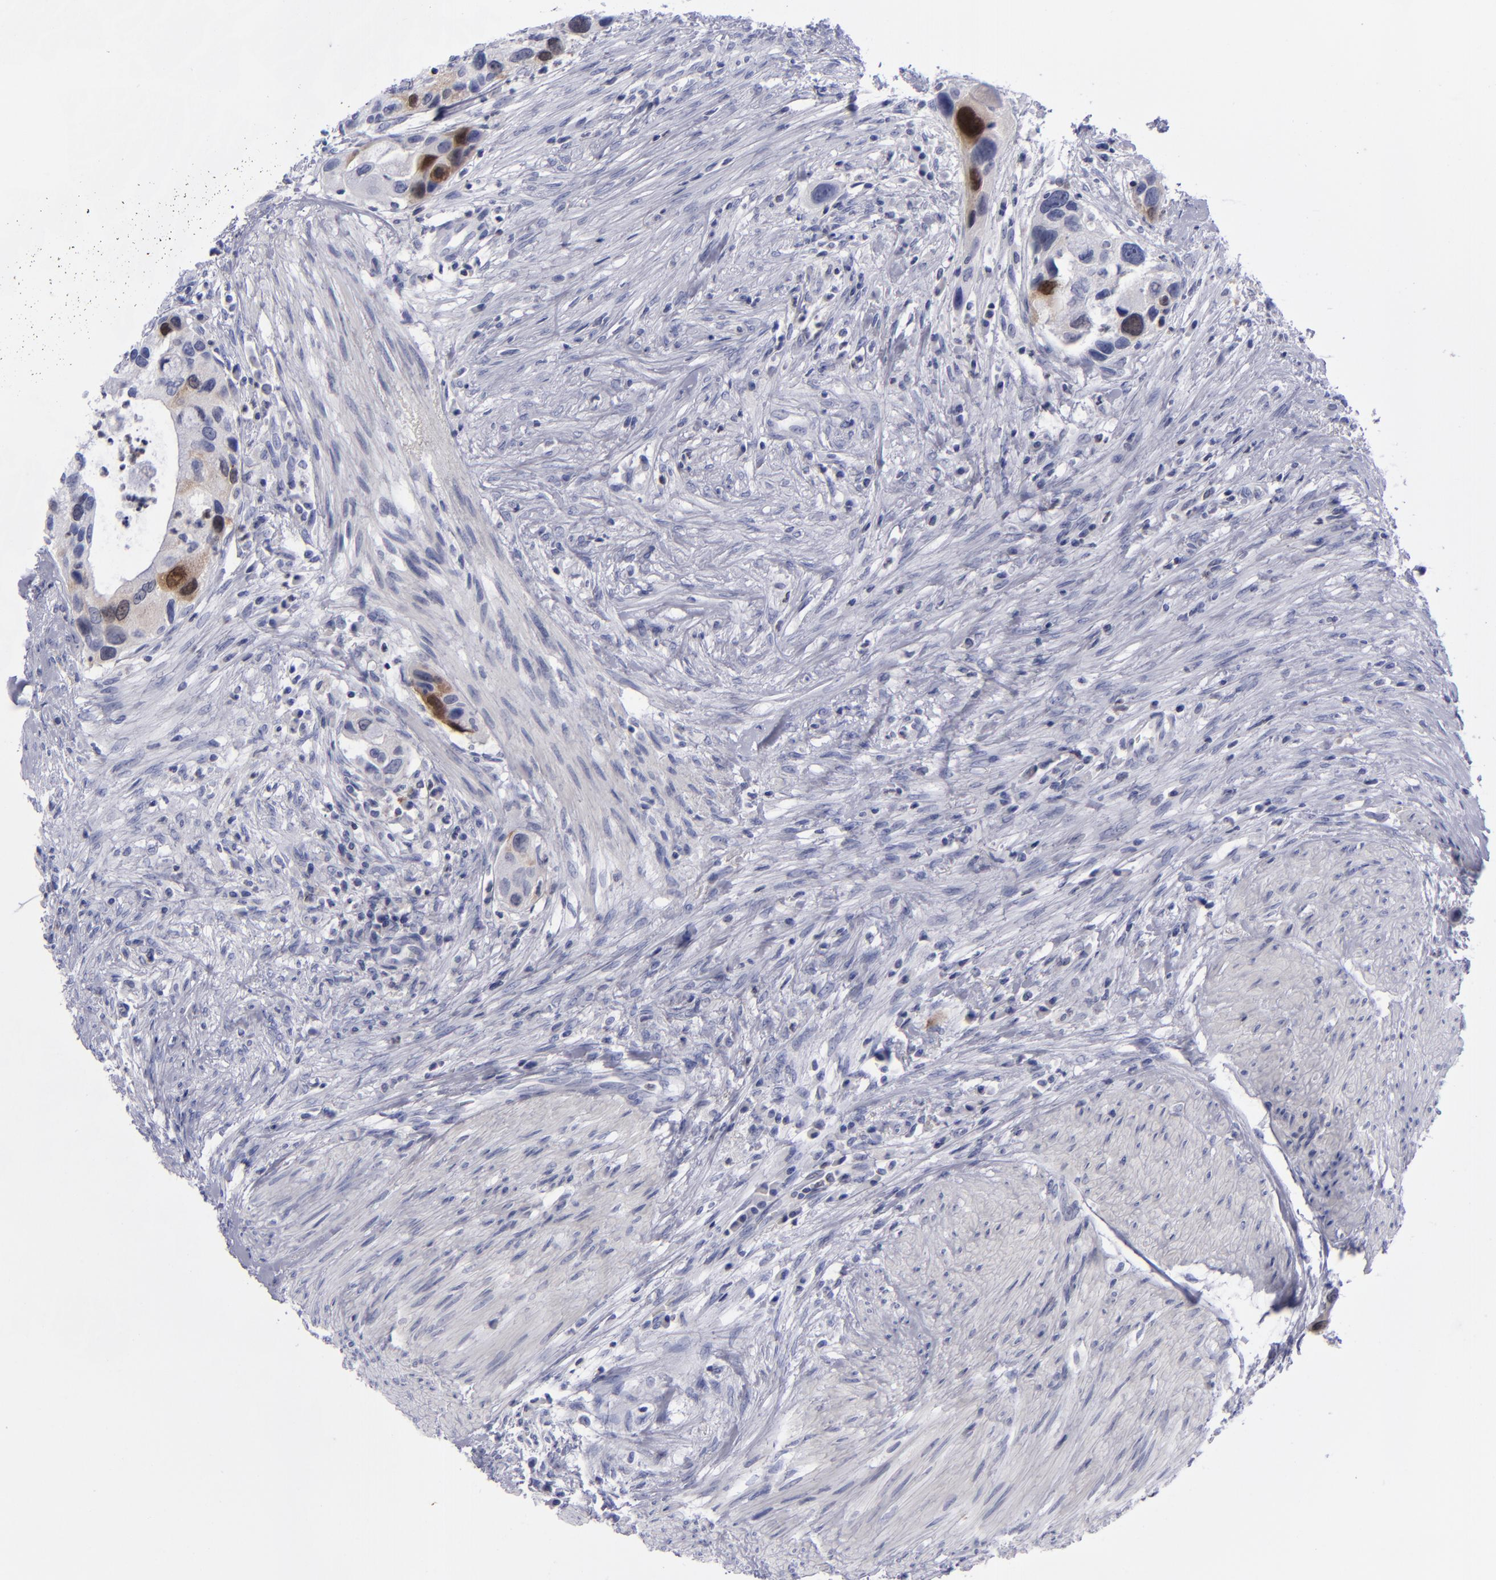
{"staining": {"intensity": "moderate", "quantity": "<25%", "location": "nuclear"}, "tissue": "urothelial cancer", "cell_type": "Tumor cells", "image_type": "cancer", "snomed": [{"axis": "morphology", "description": "Urothelial carcinoma, High grade"}, {"axis": "topography", "description": "Urinary bladder"}], "caption": "Urothelial cancer stained for a protein (brown) reveals moderate nuclear positive expression in approximately <25% of tumor cells.", "gene": "AURKA", "patient": {"sex": "male", "age": 66}}